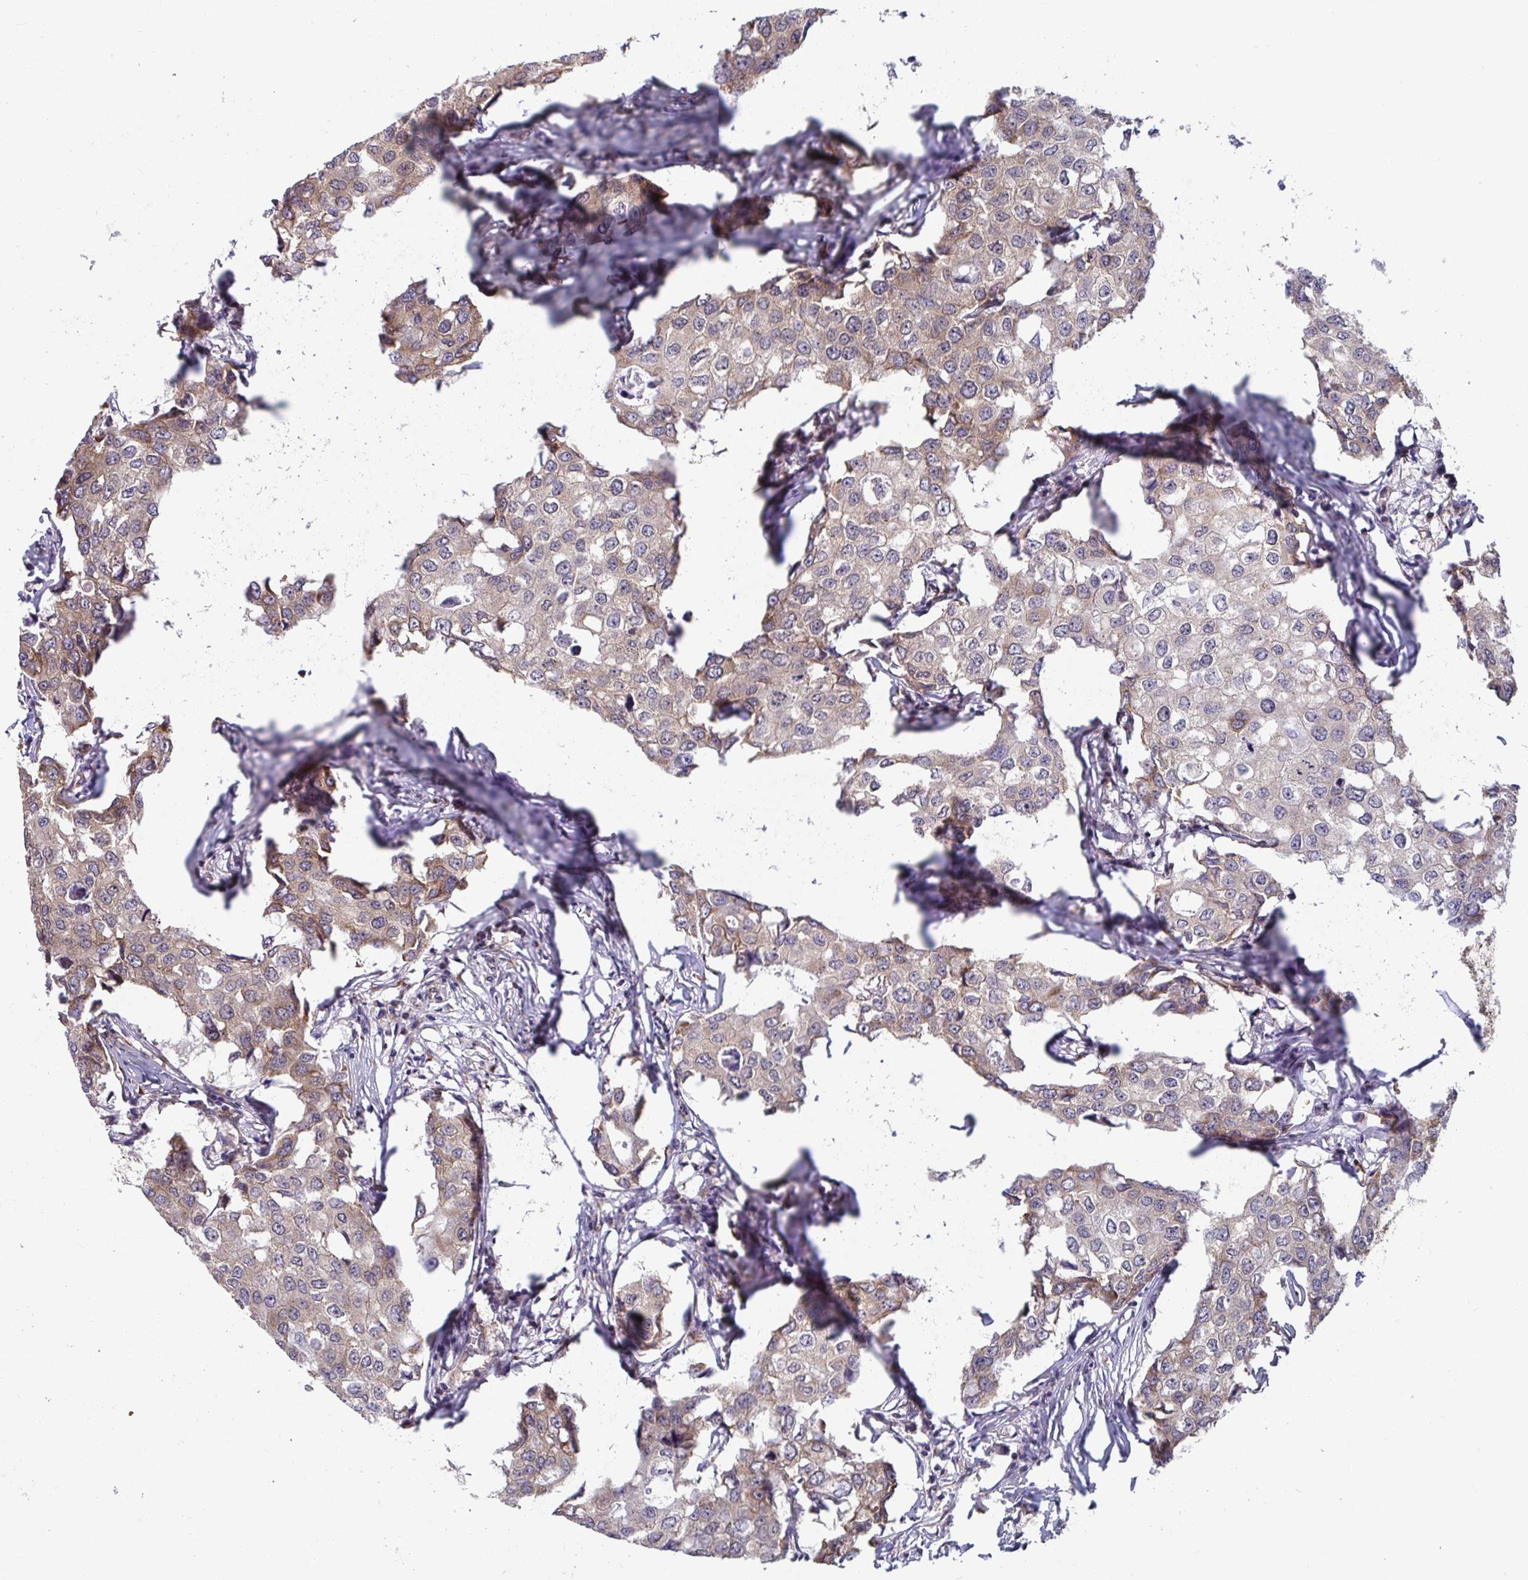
{"staining": {"intensity": "weak", "quantity": ">75%", "location": "cytoplasmic/membranous"}, "tissue": "breast cancer", "cell_type": "Tumor cells", "image_type": "cancer", "snomed": [{"axis": "morphology", "description": "Duct carcinoma"}, {"axis": "topography", "description": "Breast"}], "caption": "There is low levels of weak cytoplasmic/membranous staining in tumor cells of breast cancer (intraductal carcinoma), as demonstrated by immunohistochemical staining (brown color).", "gene": "ATP5MJ", "patient": {"sex": "female", "age": 27}}